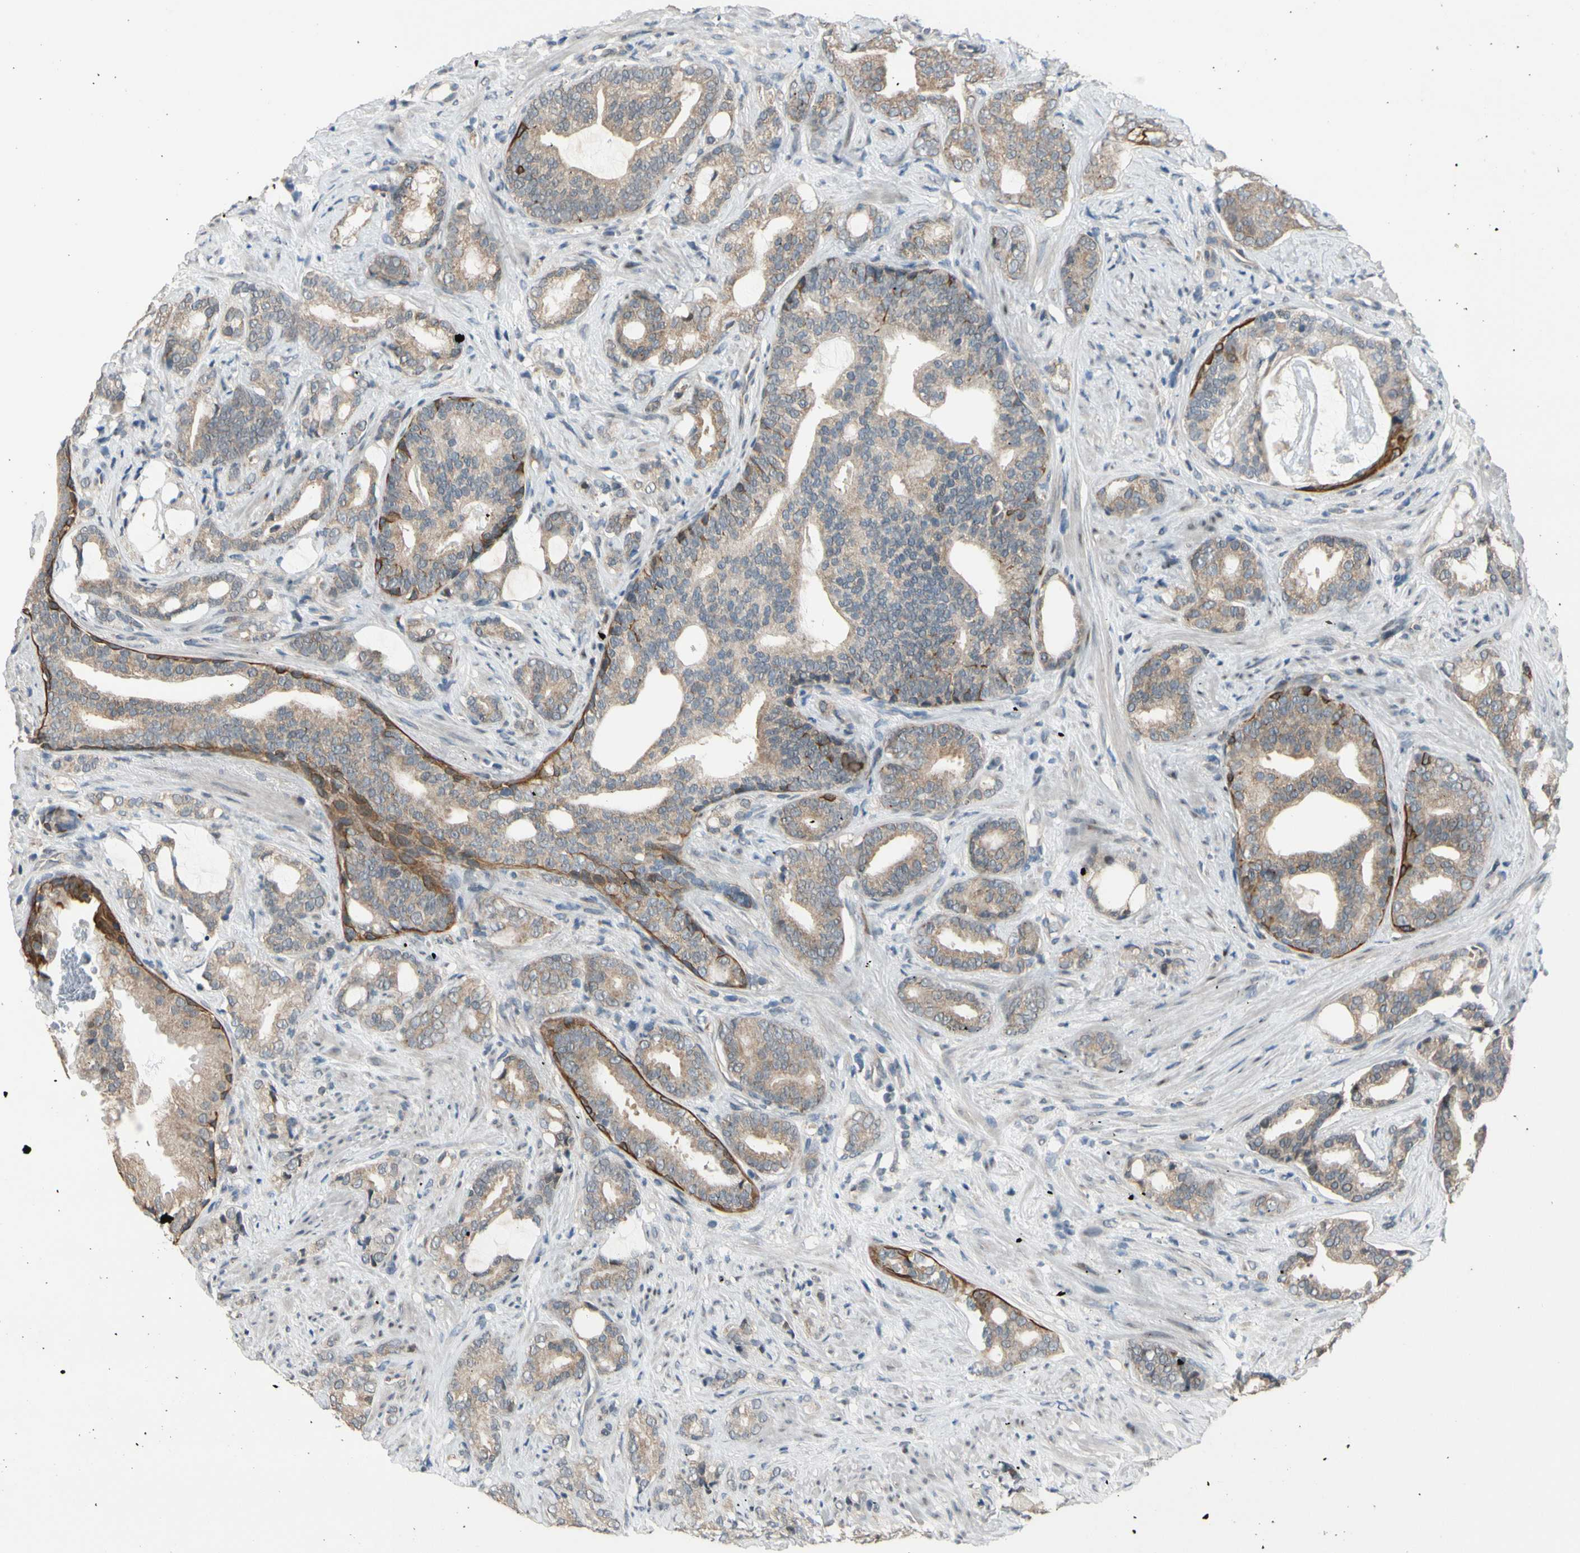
{"staining": {"intensity": "weak", "quantity": ">75%", "location": "cytoplasmic/membranous"}, "tissue": "prostate cancer", "cell_type": "Tumor cells", "image_type": "cancer", "snomed": [{"axis": "morphology", "description": "Adenocarcinoma, Low grade"}, {"axis": "topography", "description": "Prostate"}], "caption": "Human prostate low-grade adenocarcinoma stained with a protein marker exhibits weak staining in tumor cells.", "gene": "ZNF184", "patient": {"sex": "male", "age": 58}}